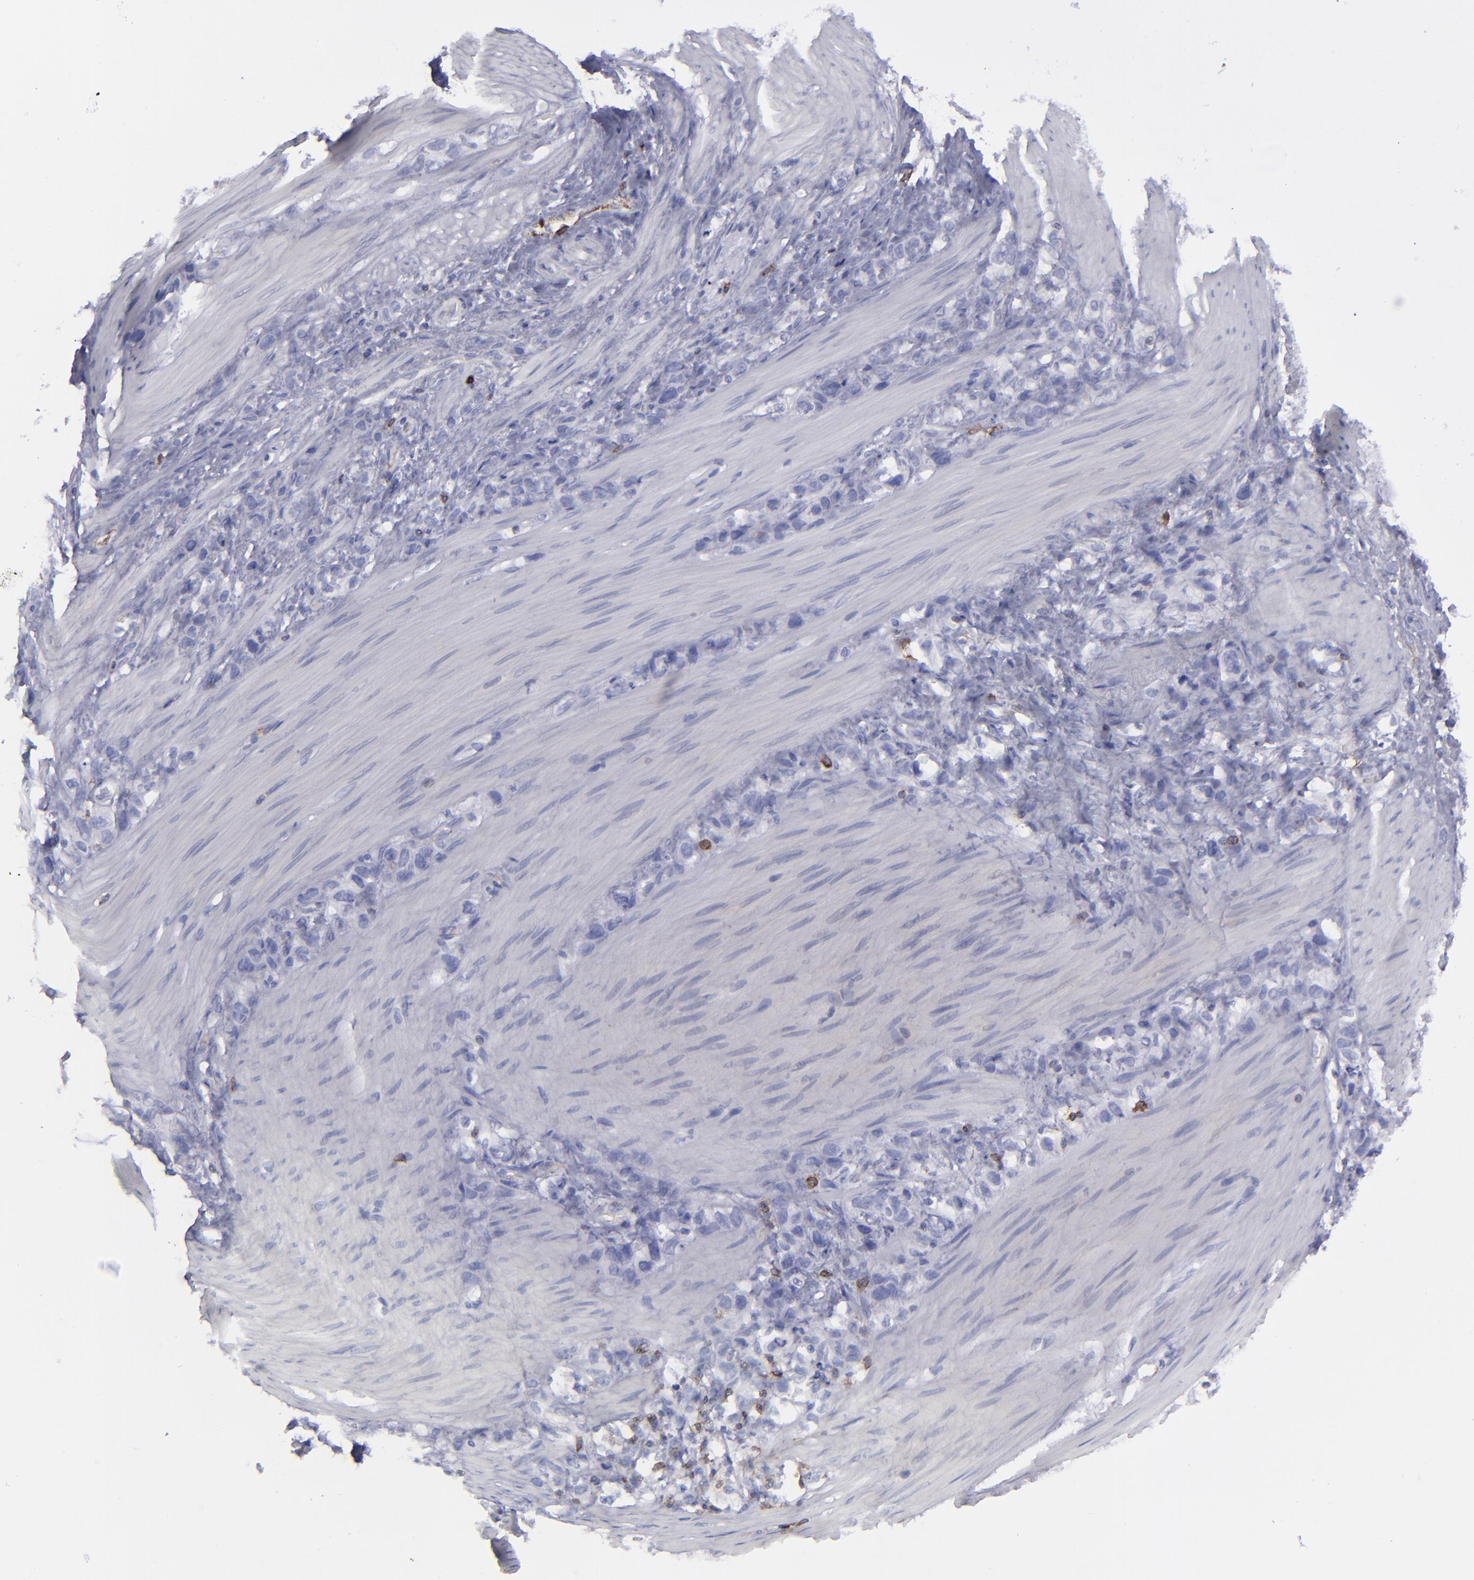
{"staining": {"intensity": "negative", "quantity": "none", "location": "none"}, "tissue": "stomach cancer", "cell_type": "Tumor cells", "image_type": "cancer", "snomed": [{"axis": "morphology", "description": "Normal tissue, NOS"}, {"axis": "morphology", "description": "Adenocarcinoma, NOS"}, {"axis": "morphology", "description": "Adenocarcinoma, High grade"}, {"axis": "topography", "description": "Stomach, upper"}, {"axis": "topography", "description": "Stomach"}], "caption": "Stomach cancer stained for a protein using immunohistochemistry reveals no staining tumor cells.", "gene": "CD27", "patient": {"sex": "female", "age": 65}}